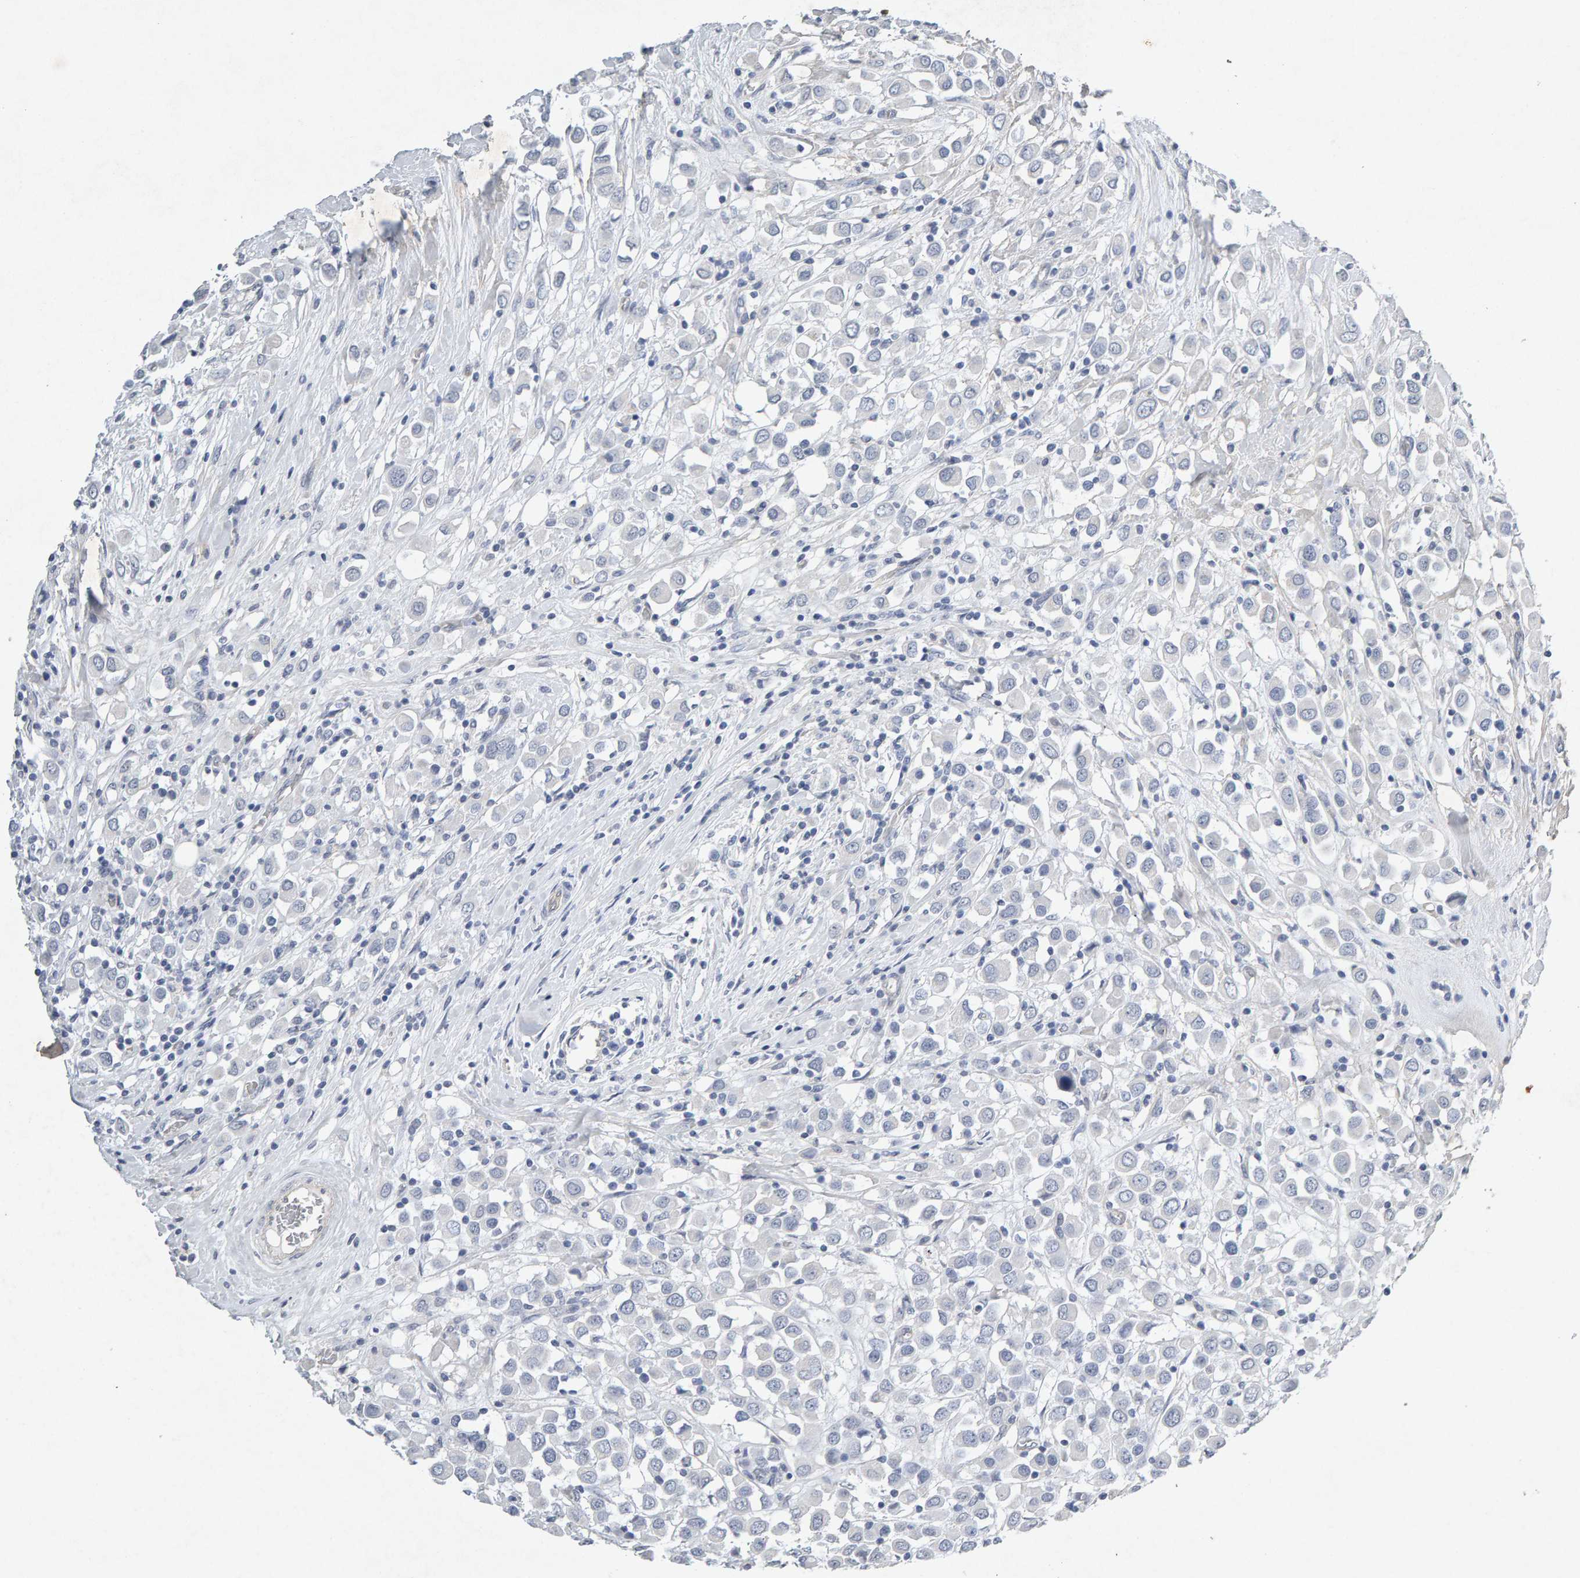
{"staining": {"intensity": "negative", "quantity": "none", "location": "none"}, "tissue": "breast cancer", "cell_type": "Tumor cells", "image_type": "cancer", "snomed": [{"axis": "morphology", "description": "Duct carcinoma"}, {"axis": "topography", "description": "Breast"}], "caption": "Immunohistochemistry micrograph of human breast intraductal carcinoma stained for a protein (brown), which reveals no positivity in tumor cells.", "gene": "PTPRM", "patient": {"sex": "female", "age": 61}}